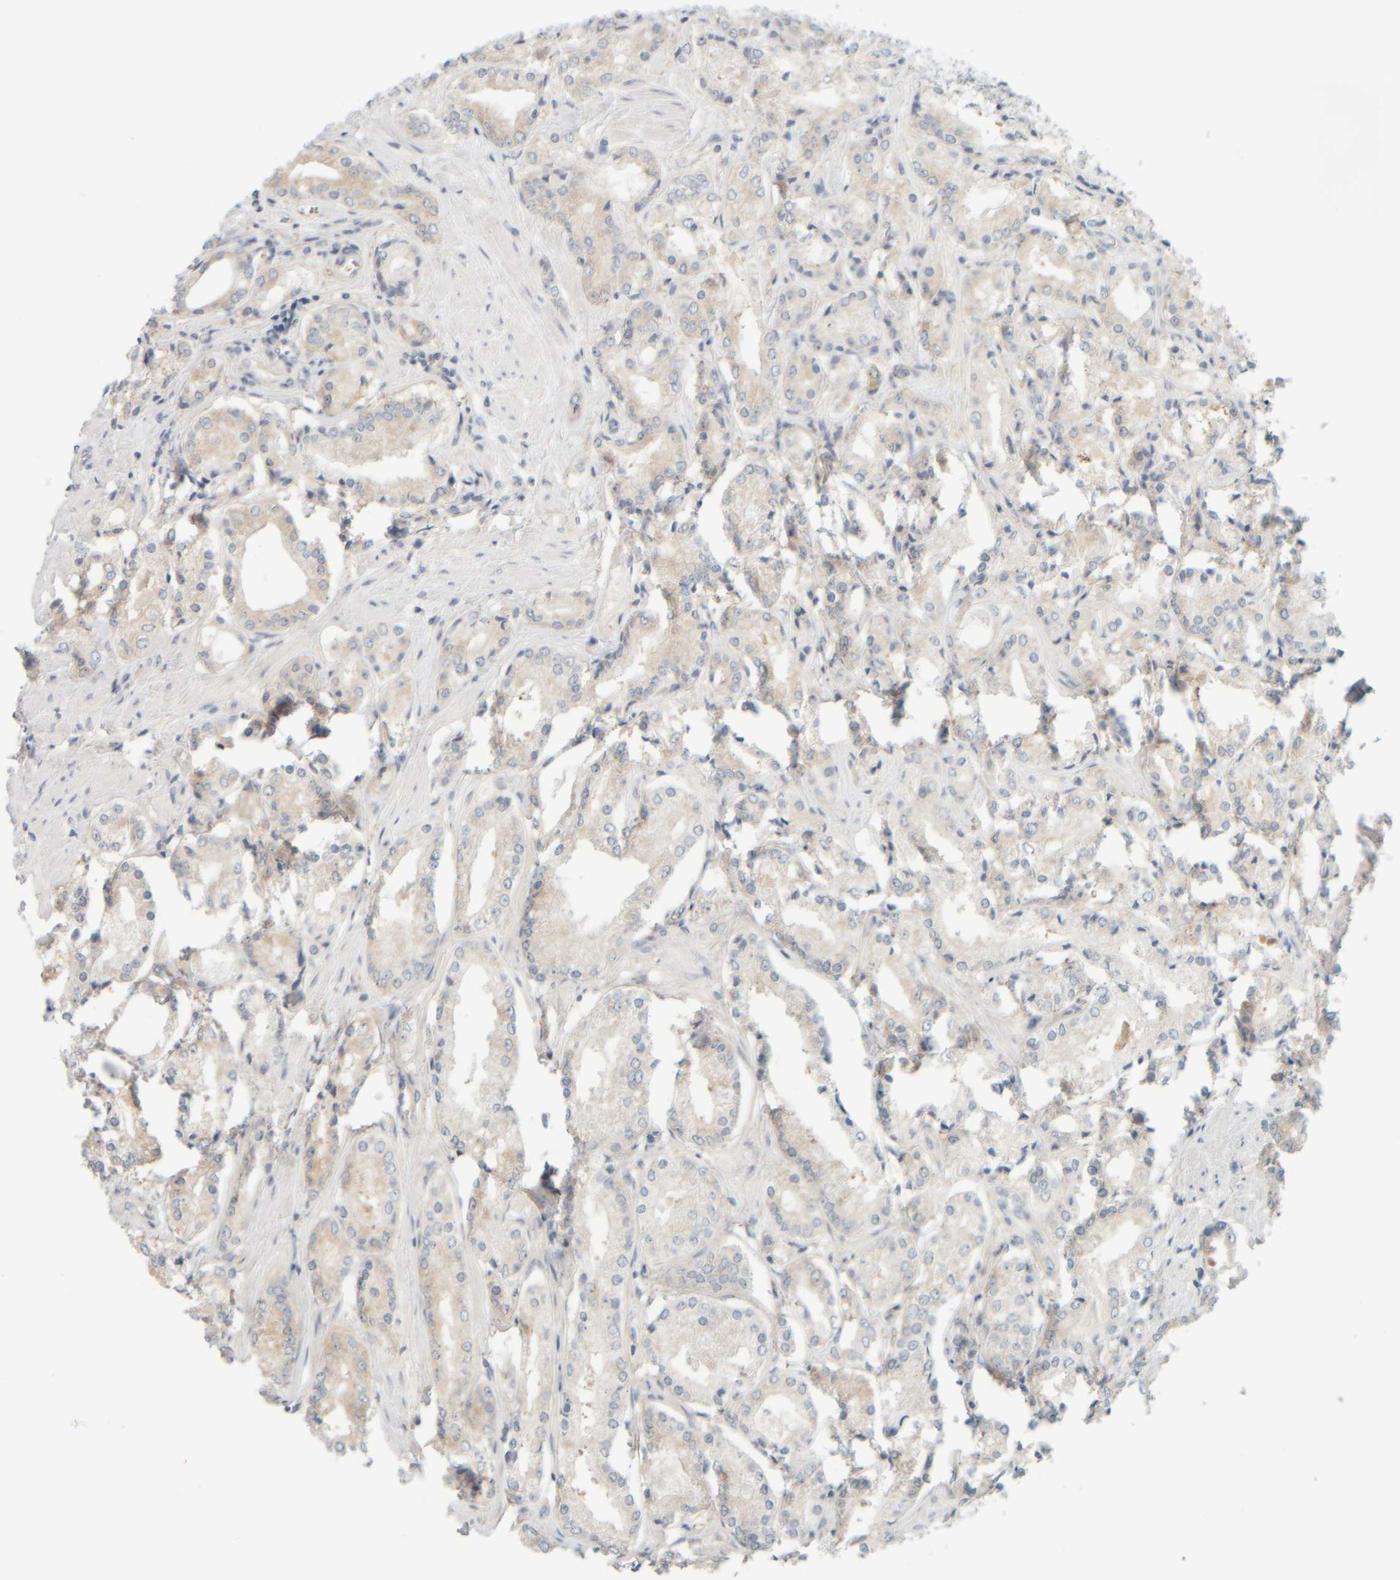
{"staining": {"intensity": "weak", "quantity": "25%-75%", "location": "cytoplasmic/membranous"}, "tissue": "prostate cancer", "cell_type": "Tumor cells", "image_type": "cancer", "snomed": [{"axis": "morphology", "description": "Adenocarcinoma, Low grade"}, {"axis": "topography", "description": "Prostate"}], "caption": "A brown stain highlights weak cytoplasmic/membranous expression of a protein in low-grade adenocarcinoma (prostate) tumor cells. The protein of interest is shown in brown color, while the nuclei are stained blue.", "gene": "PTGES3L-AARSD1", "patient": {"sex": "male", "age": 62}}